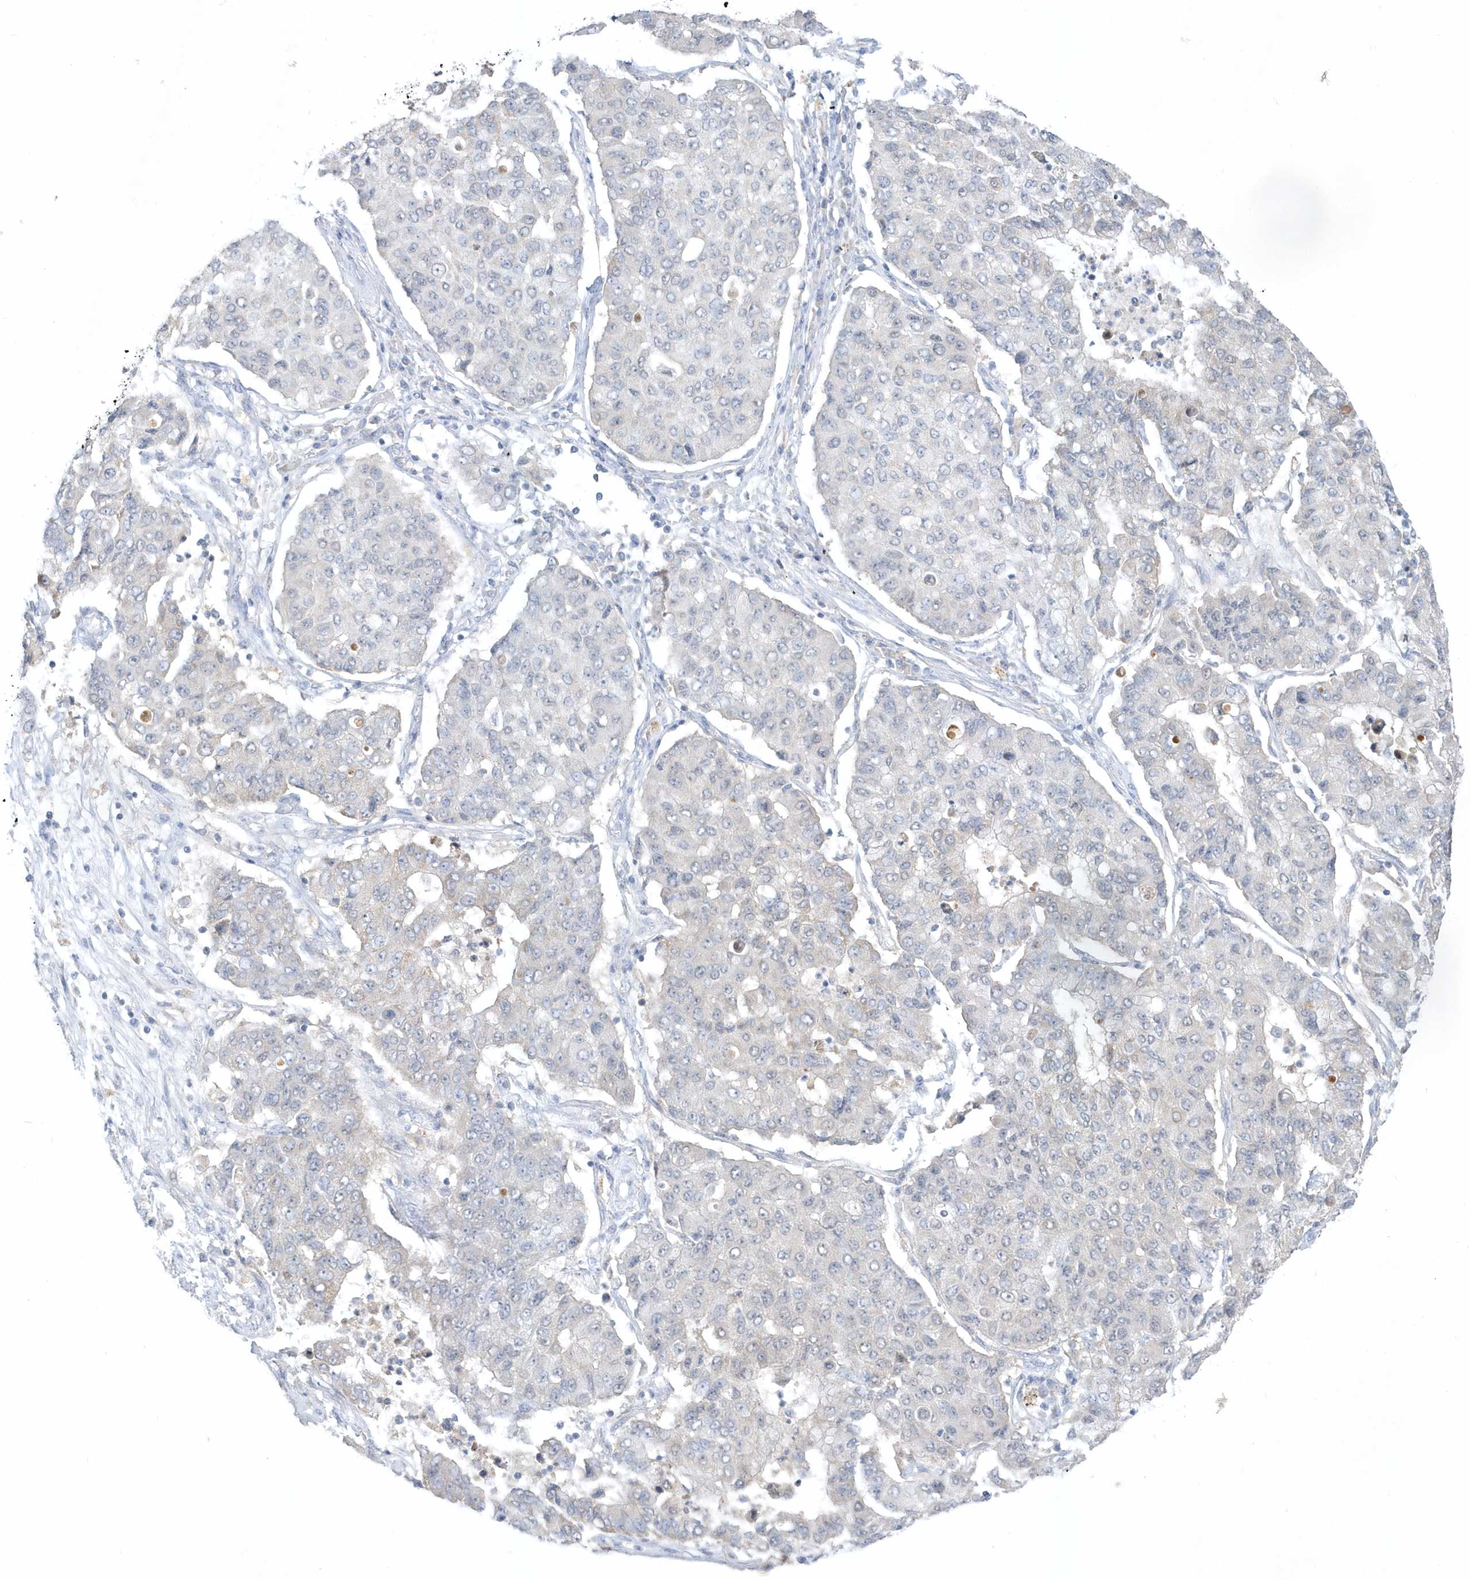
{"staining": {"intensity": "negative", "quantity": "none", "location": "none"}, "tissue": "lung cancer", "cell_type": "Tumor cells", "image_type": "cancer", "snomed": [{"axis": "morphology", "description": "Squamous cell carcinoma, NOS"}, {"axis": "topography", "description": "Lung"}], "caption": "Tumor cells show no significant protein staining in lung cancer (squamous cell carcinoma). Nuclei are stained in blue.", "gene": "PCBD1", "patient": {"sex": "male", "age": 74}}